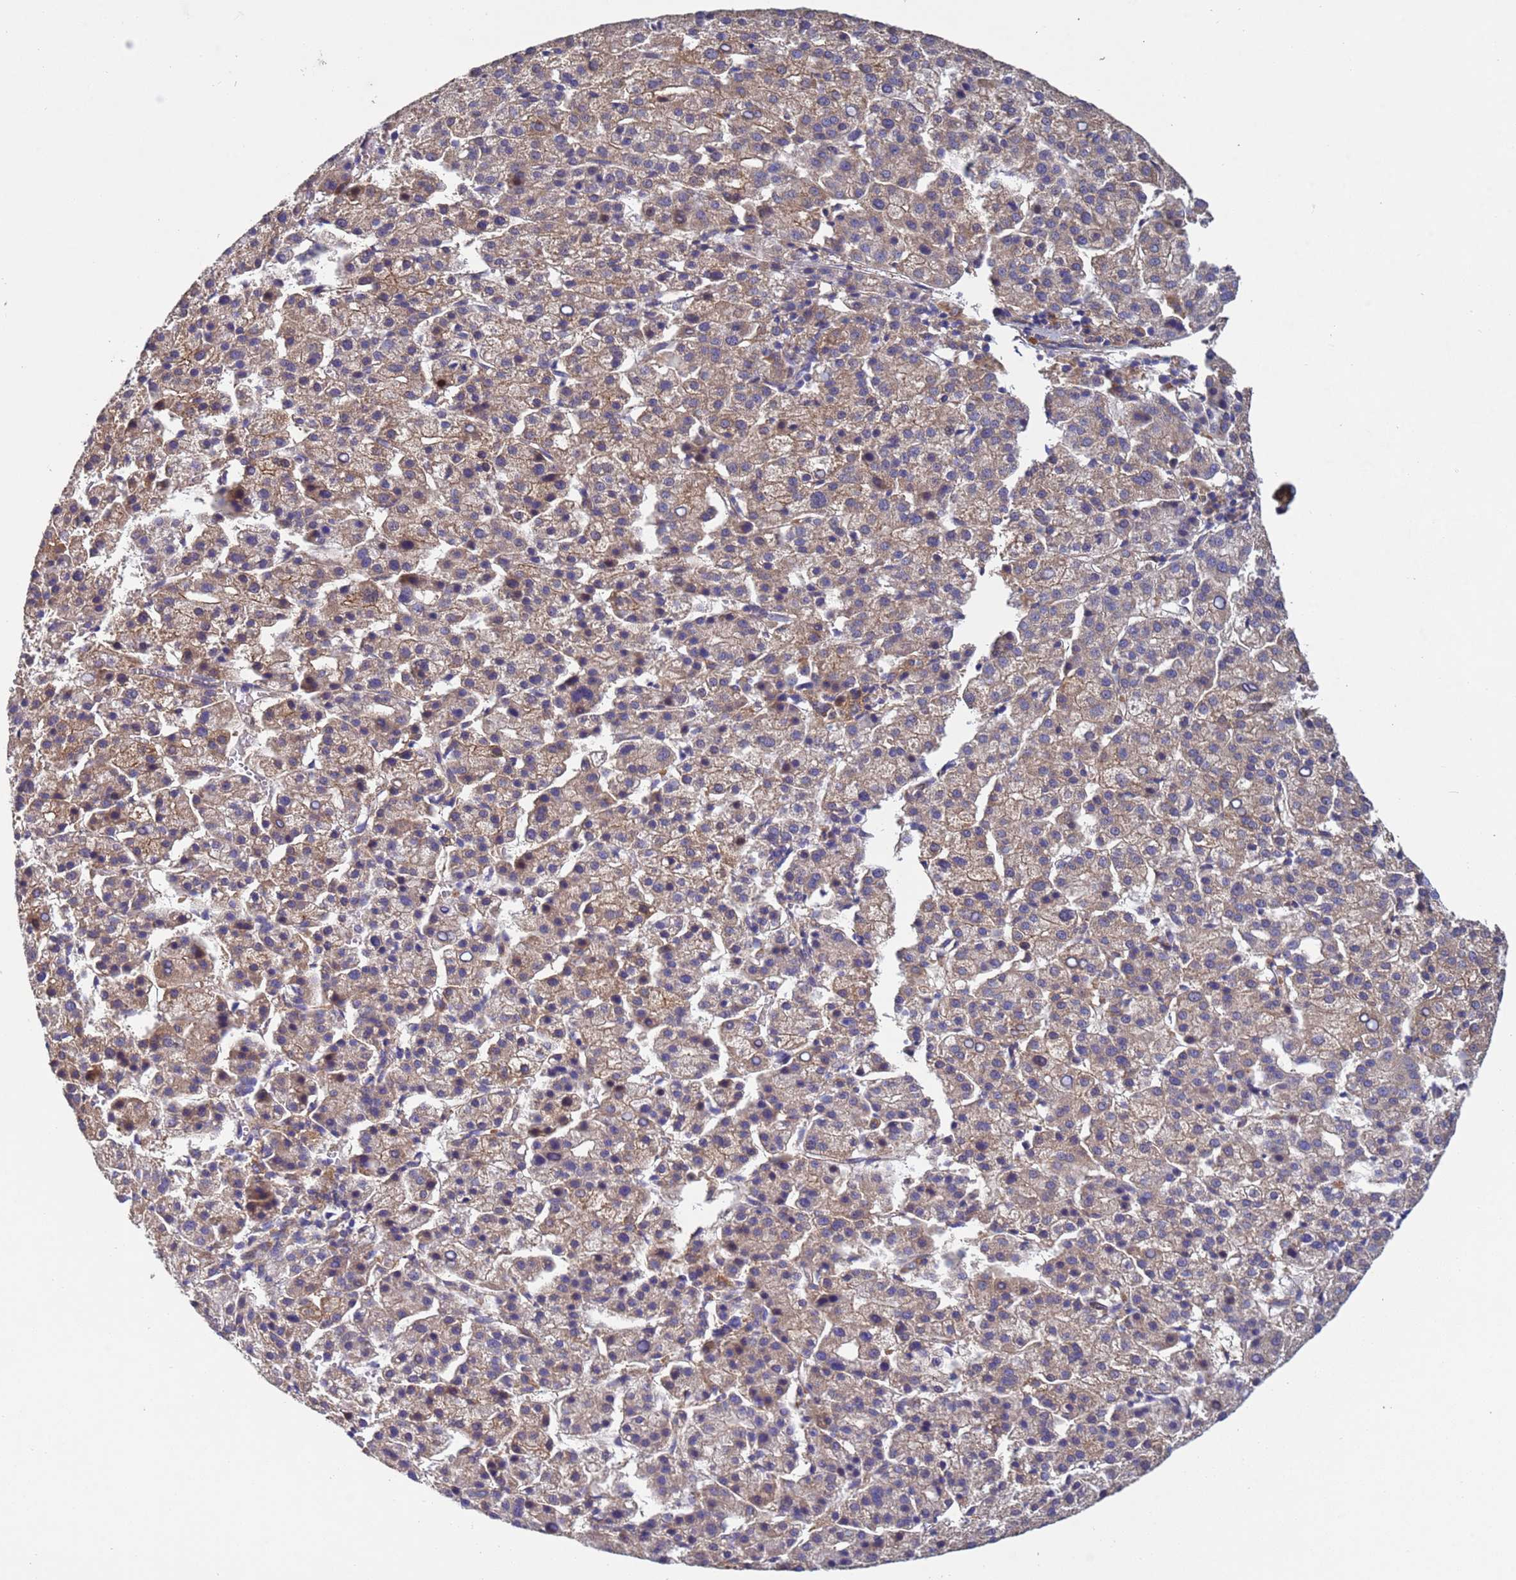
{"staining": {"intensity": "weak", "quantity": ">75%", "location": "cytoplasmic/membranous"}, "tissue": "liver cancer", "cell_type": "Tumor cells", "image_type": "cancer", "snomed": [{"axis": "morphology", "description": "Carcinoma, Hepatocellular, NOS"}, {"axis": "topography", "description": "Liver"}], "caption": "Tumor cells display low levels of weak cytoplasmic/membranous staining in about >75% of cells in human hepatocellular carcinoma (liver). (DAB (3,3'-diaminobenzidine) IHC with brightfield microscopy, high magnification).", "gene": "RAB10", "patient": {"sex": "female", "age": 58}}